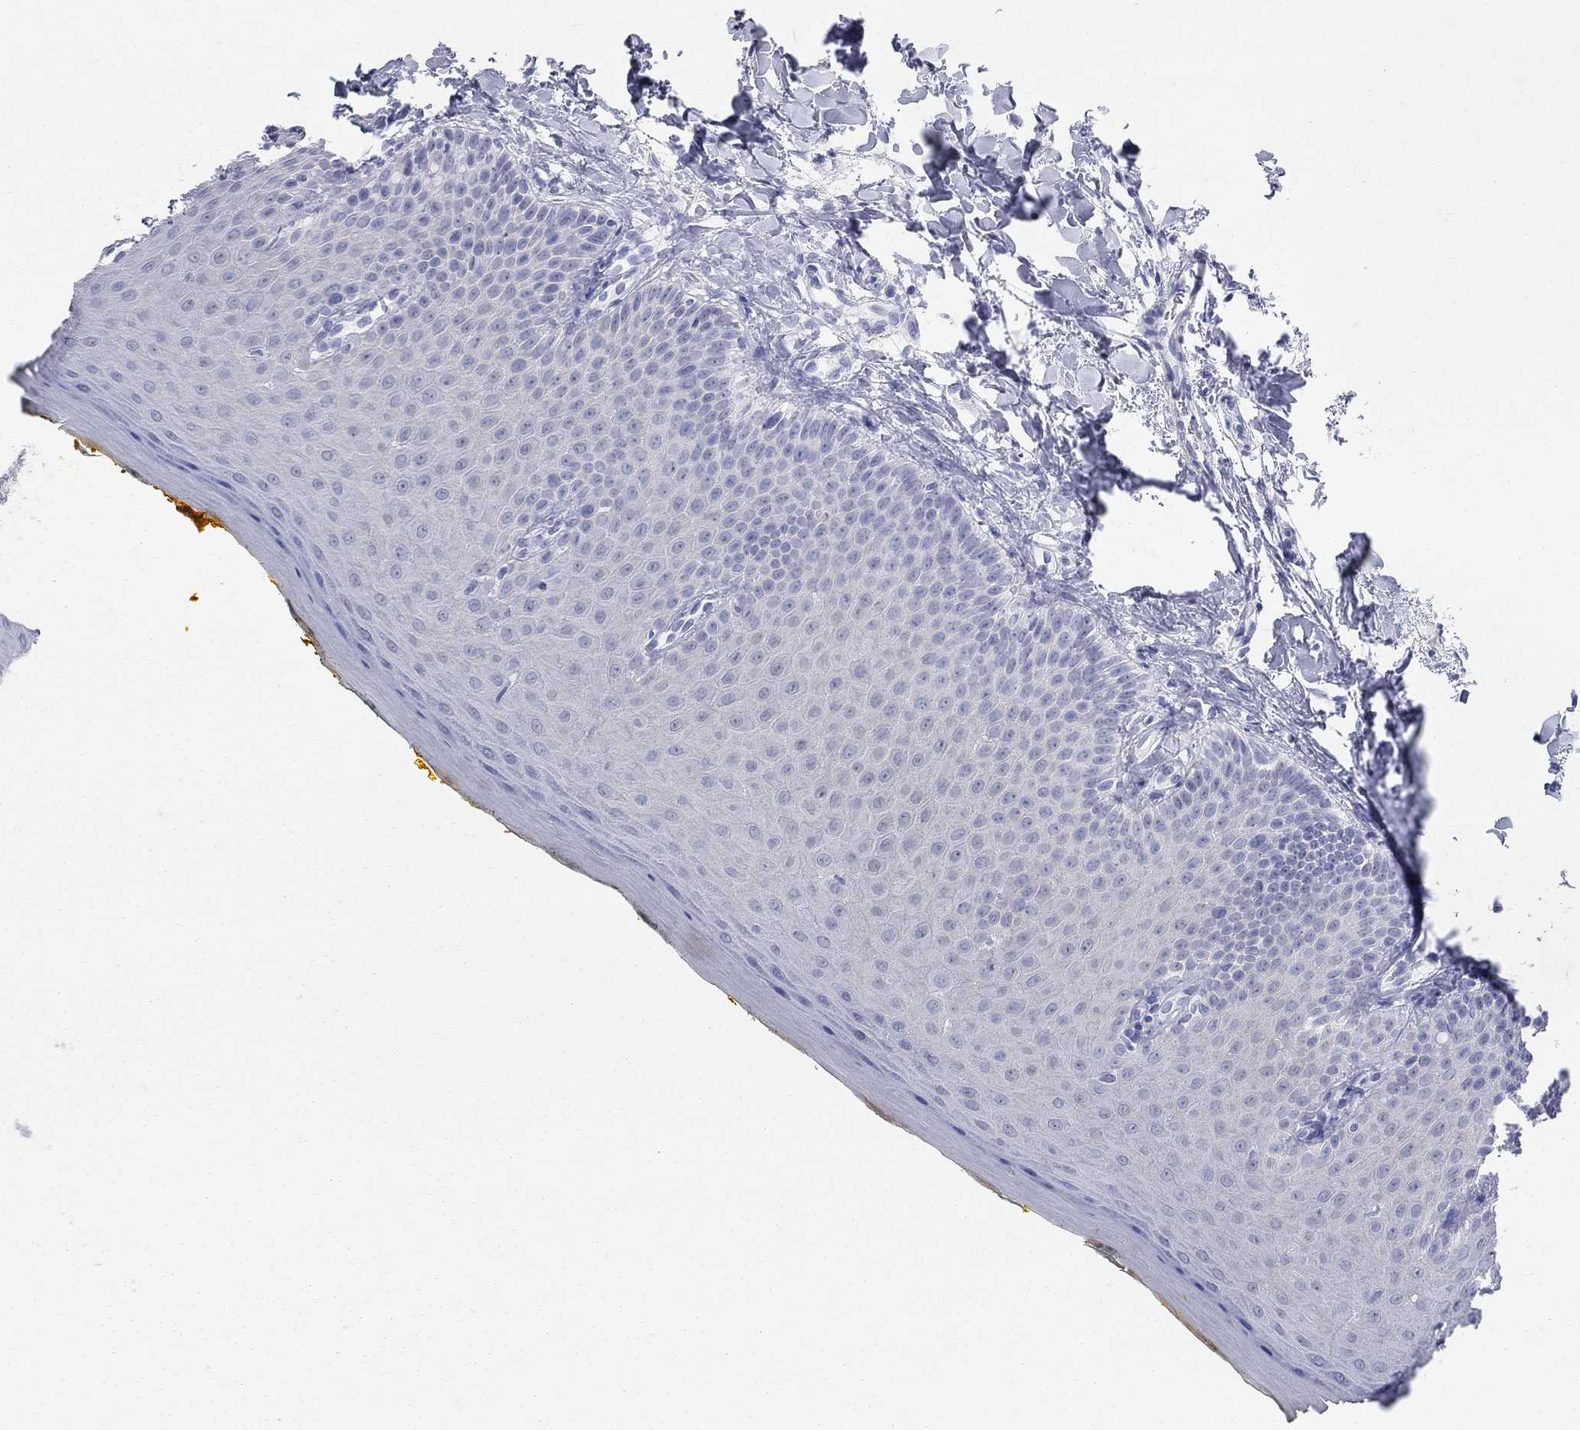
{"staining": {"intensity": "negative", "quantity": "none", "location": "none"}, "tissue": "oral mucosa", "cell_type": "Squamous epithelial cells", "image_type": "normal", "snomed": [{"axis": "morphology", "description": "Normal tissue, NOS"}, {"axis": "topography", "description": "Oral tissue"}], "caption": "Squamous epithelial cells are negative for brown protein staining in unremarkable oral mucosa. (Immunohistochemistry (ihc), brightfield microscopy, high magnification).", "gene": "AOX1", "patient": {"sex": "female", "age": 43}}